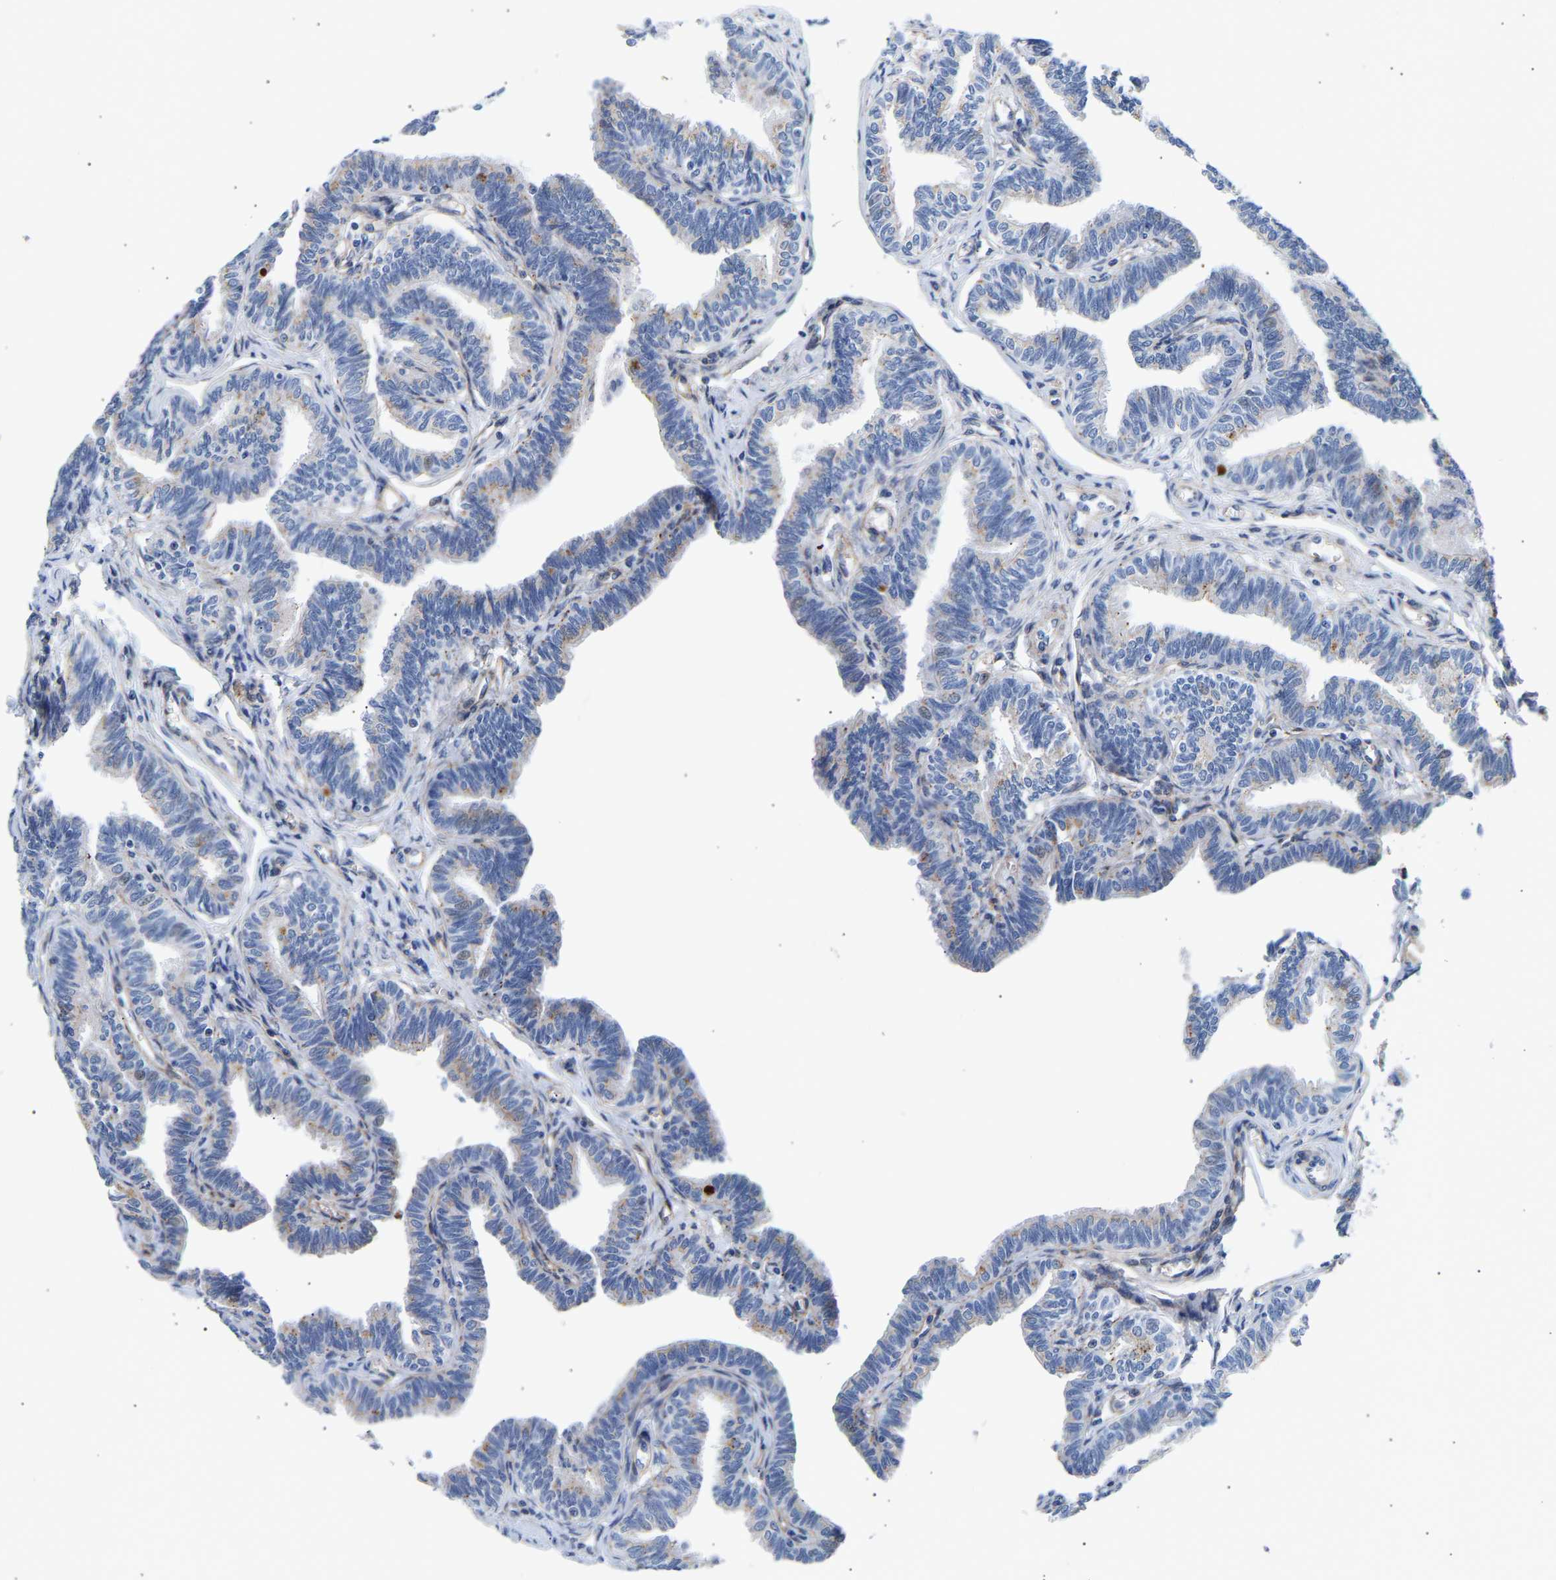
{"staining": {"intensity": "moderate", "quantity": "25%-75%", "location": "cytoplasmic/membranous"}, "tissue": "fallopian tube", "cell_type": "Glandular cells", "image_type": "normal", "snomed": [{"axis": "morphology", "description": "Normal tissue, NOS"}, {"axis": "topography", "description": "Fallopian tube"}, {"axis": "topography", "description": "Ovary"}], "caption": "Approximately 25%-75% of glandular cells in benign fallopian tube exhibit moderate cytoplasmic/membranous protein expression as visualized by brown immunohistochemical staining.", "gene": "IGFBP7", "patient": {"sex": "female", "age": 23}}